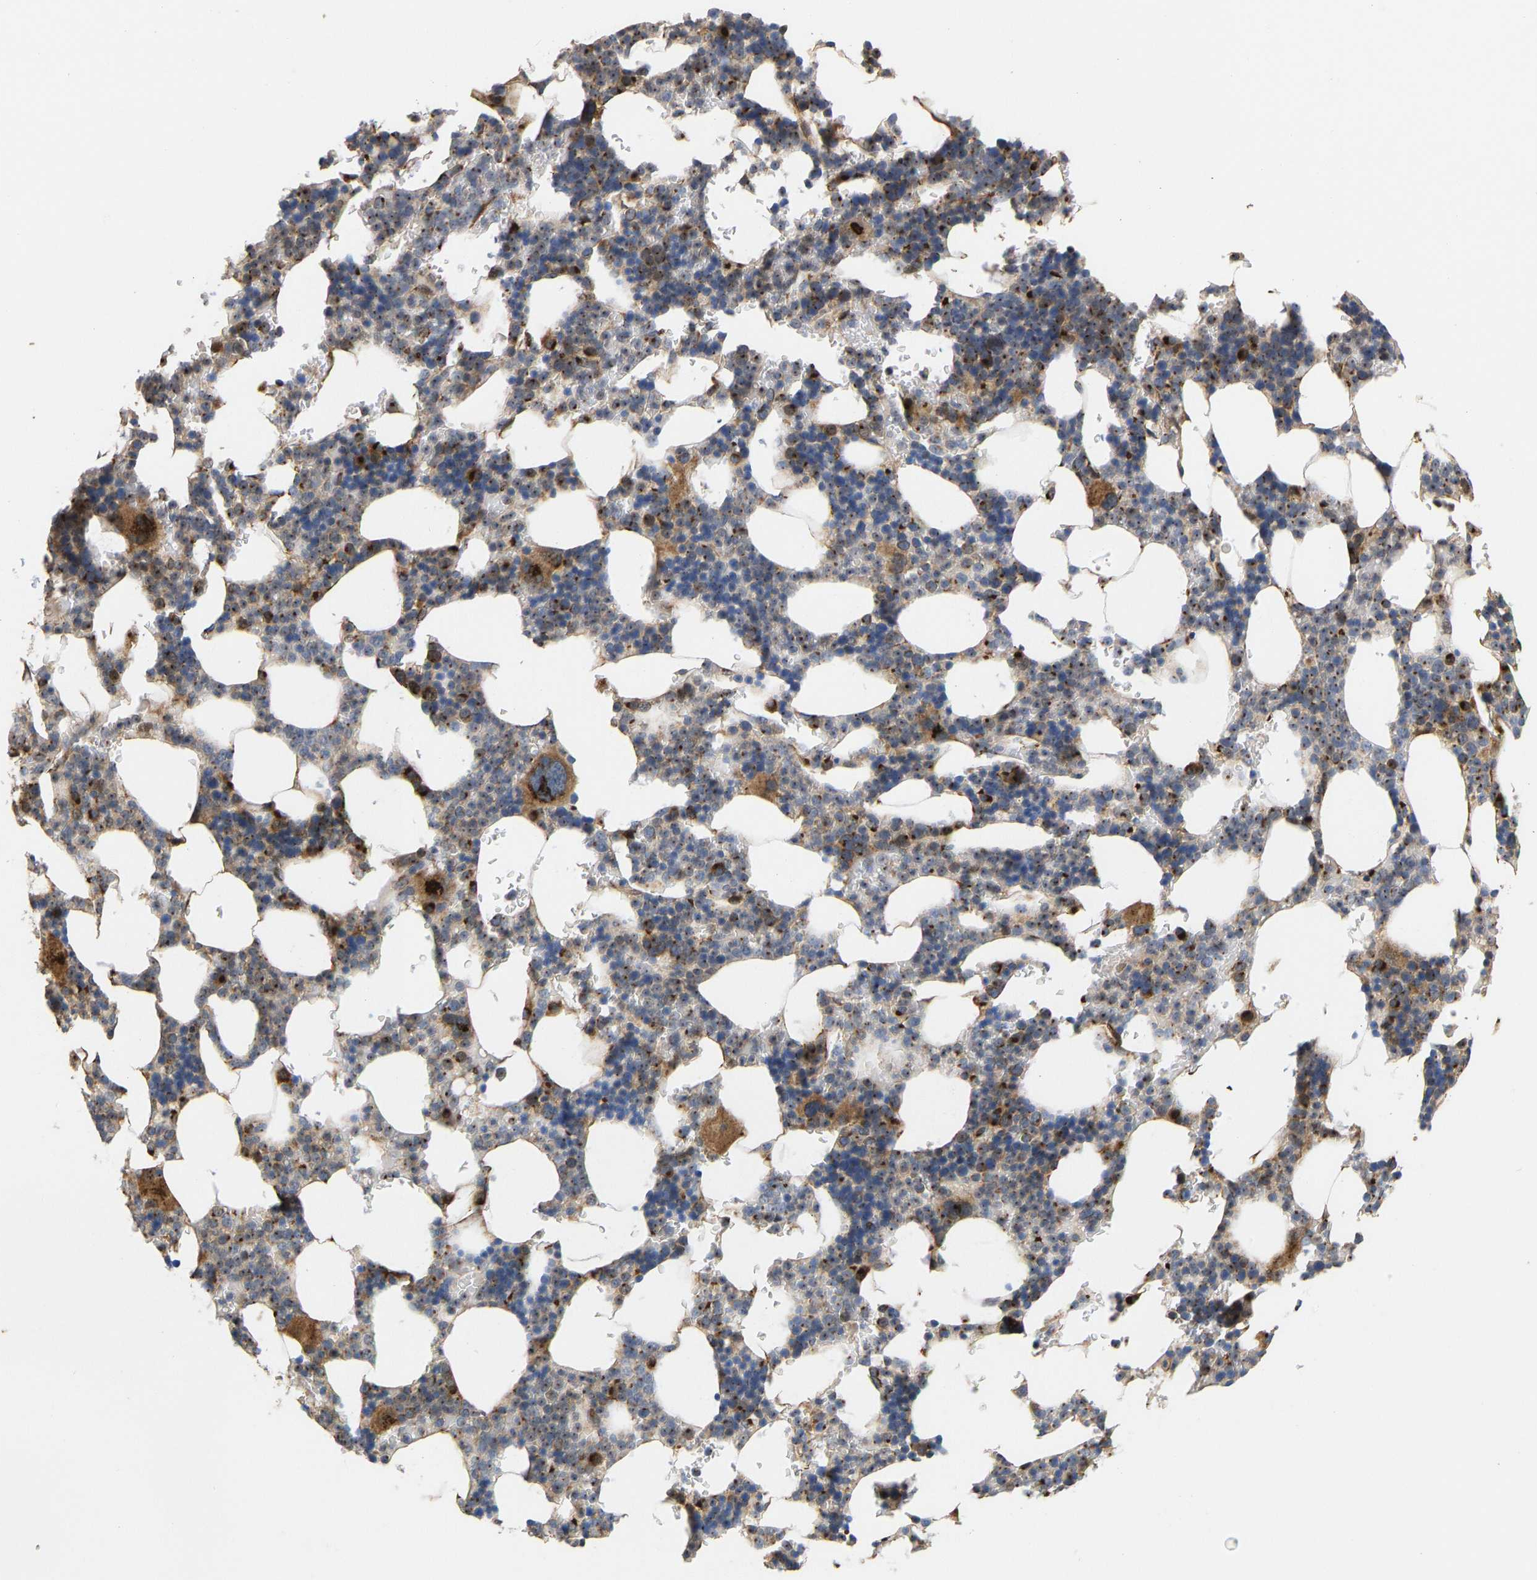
{"staining": {"intensity": "moderate", "quantity": ">75%", "location": "cytoplasmic/membranous"}, "tissue": "bone marrow", "cell_type": "Hematopoietic cells", "image_type": "normal", "snomed": [{"axis": "morphology", "description": "Normal tissue, NOS"}, {"axis": "topography", "description": "Bone marrow"}], "caption": "A micrograph showing moderate cytoplasmic/membranous expression in approximately >75% of hematopoietic cells in benign bone marrow, as visualized by brown immunohistochemical staining.", "gene": "YIPF4", "patient": {"sex": "female", "age": 81}}